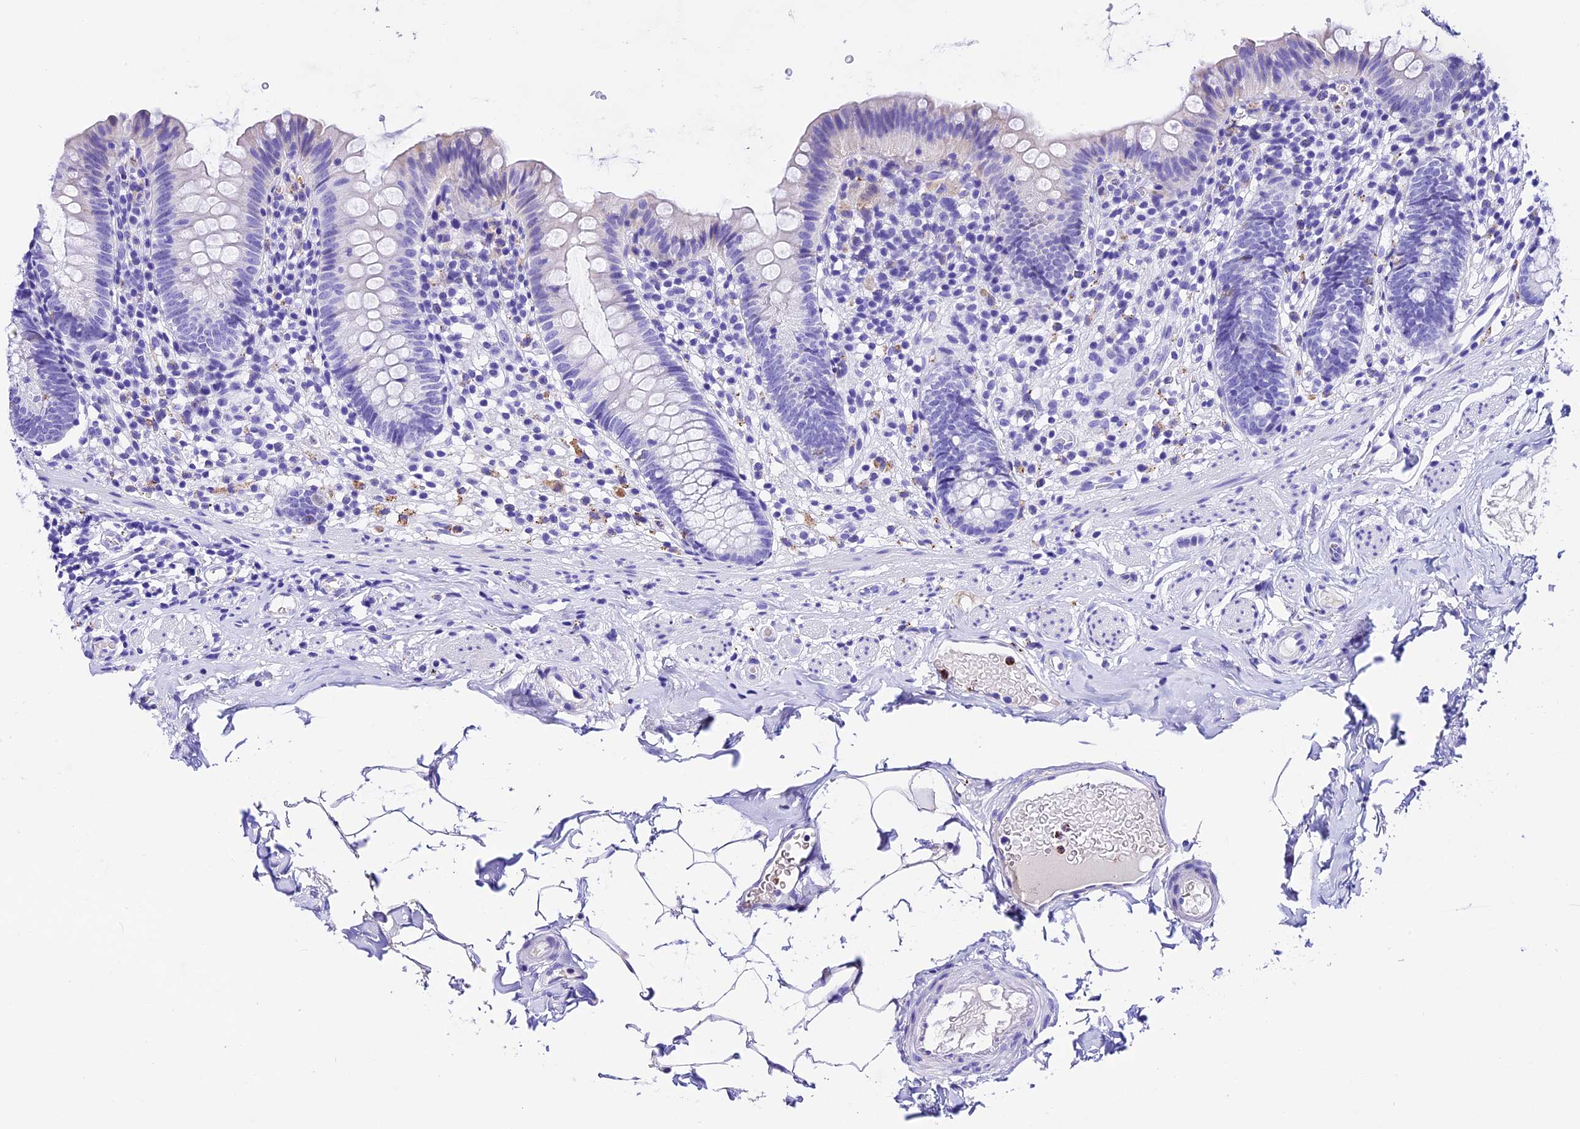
{"staining": {"intensity": "negative", "quantity": "none", "location": "none"}, "tissue": "appendix", "cell_type": "Glandular cells", "image_type": "normal", "snomed": [{"axis": "morphology", "description": "Normal tissue, NOS"}, {"axis": "topography", "description": "Appendix"}], "caption": "High power microscopy histopathology image of an immunohistochemistry histopathology image of unremarkable appendix, revealing no significant staining in glandular cells.", "gene": "PSG11", "patient": {"sex": "male", "age": 55}}